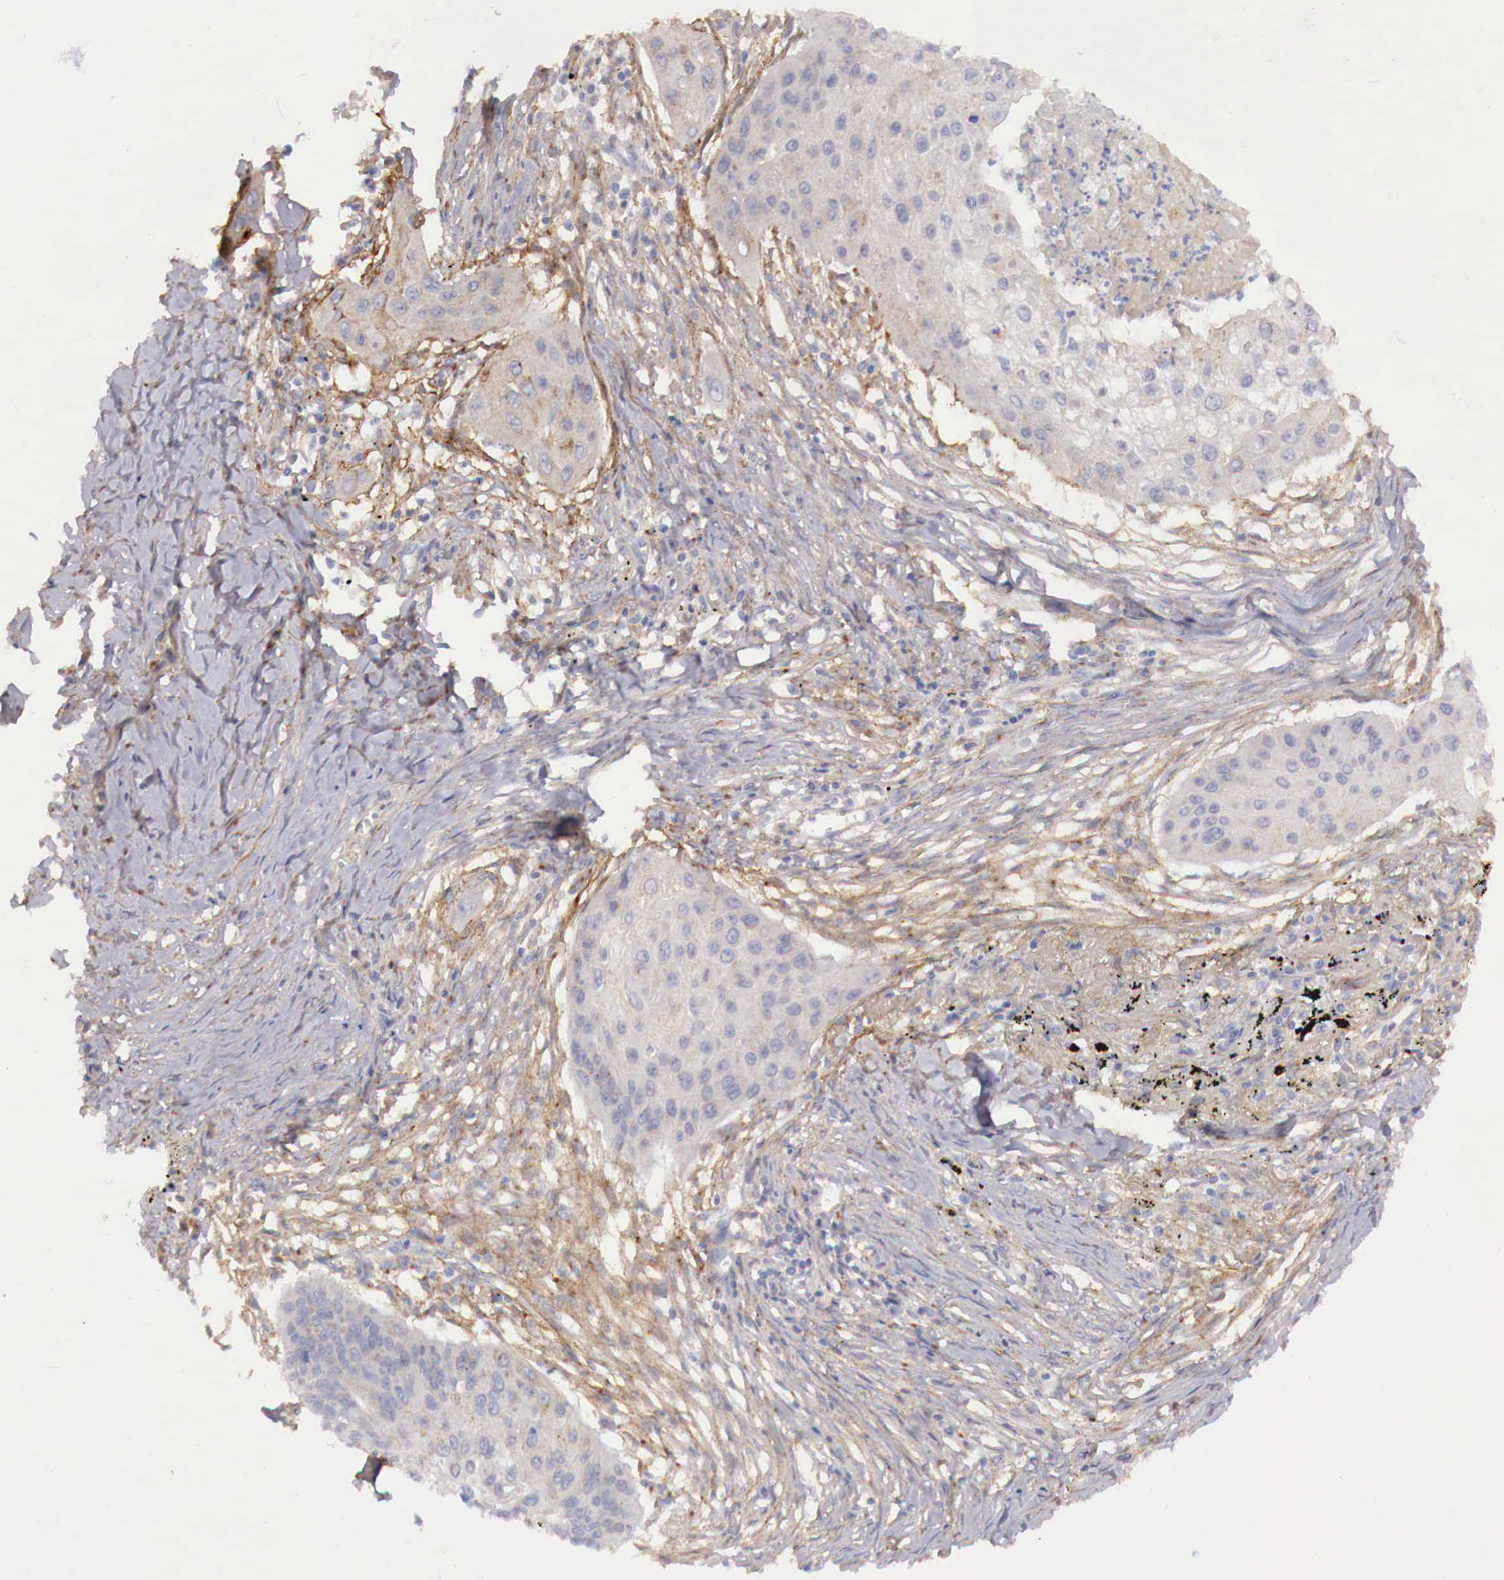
{"staining": {"intensity": "weak", "quantity": ">75%", "location": "cytoplasmic/membranous"}, "tissue": "lung cancer", "cell_type": "Tumor cells", "image_type": "cancer", "snomed": [{"axis": "morphology", "description": "Squamous cell carcinoma, NOS"}, {"axis": "topography", "description": "Lung"}], "caption": "Brown immunohistochemical staining in squamous cell carcinoma (lung) exhibits weak cytoplasmic/membranous staining in approximately >75% of tumor cells.", "gene": "KLHDC7B", "patient": {"sex": "male", "age": 71}}